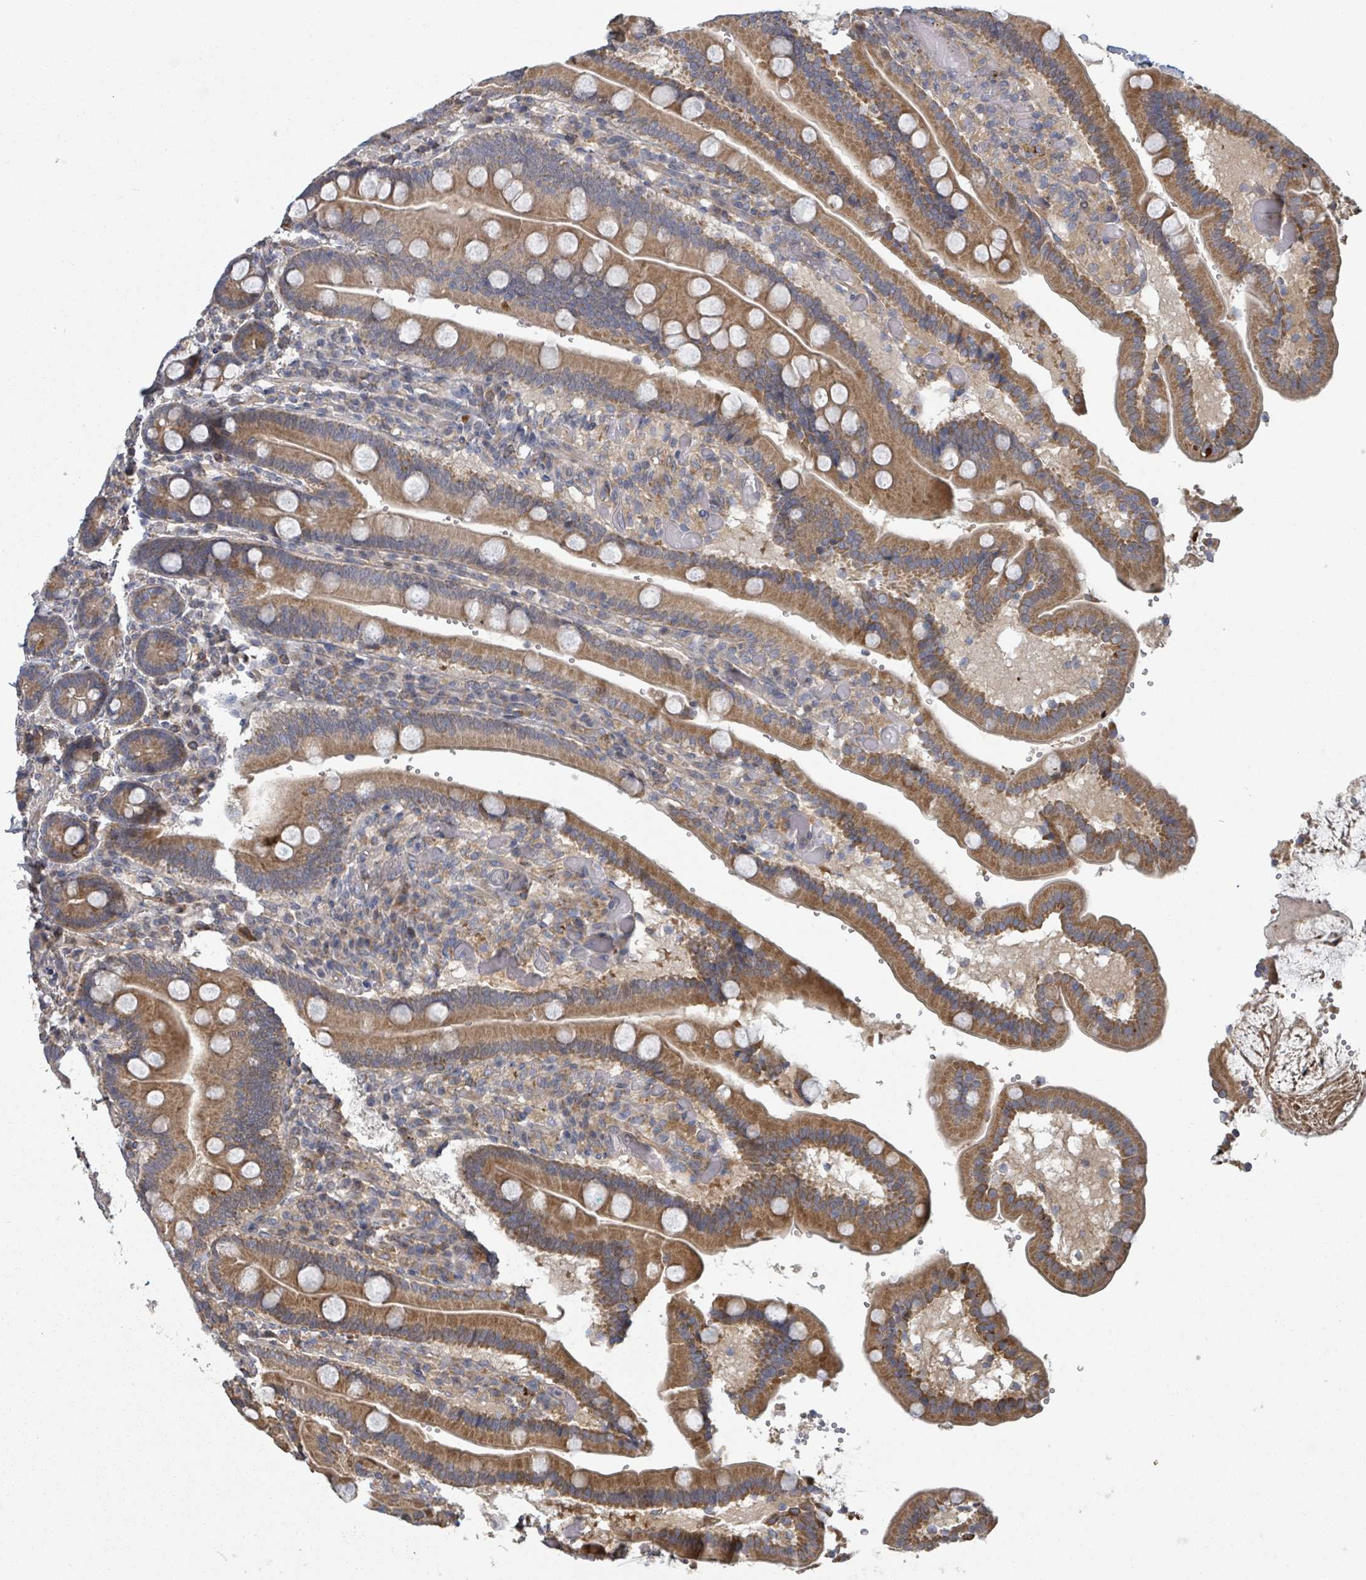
{"staining": {"intensity": "moderate", "quantity": ">75%", "location": "cytoplasmic/membranous"}, "tissue": "duodenum", "cell_type": "Glandular cells", "image_type": "normal", "snomed": [{"axis": "morphology", "description": "Normal tissue, NOS"}, {"axis": "topography", "description": "Duodenum"}], "caption": "This image demonstrates IHC staining of benign human duodenum, with medium moderate cytoplasmic/membranous positivity in approximately >75% of glandular cells.", "gene": "GABBR1", "patient": {"sex": "female", "age": 62}}